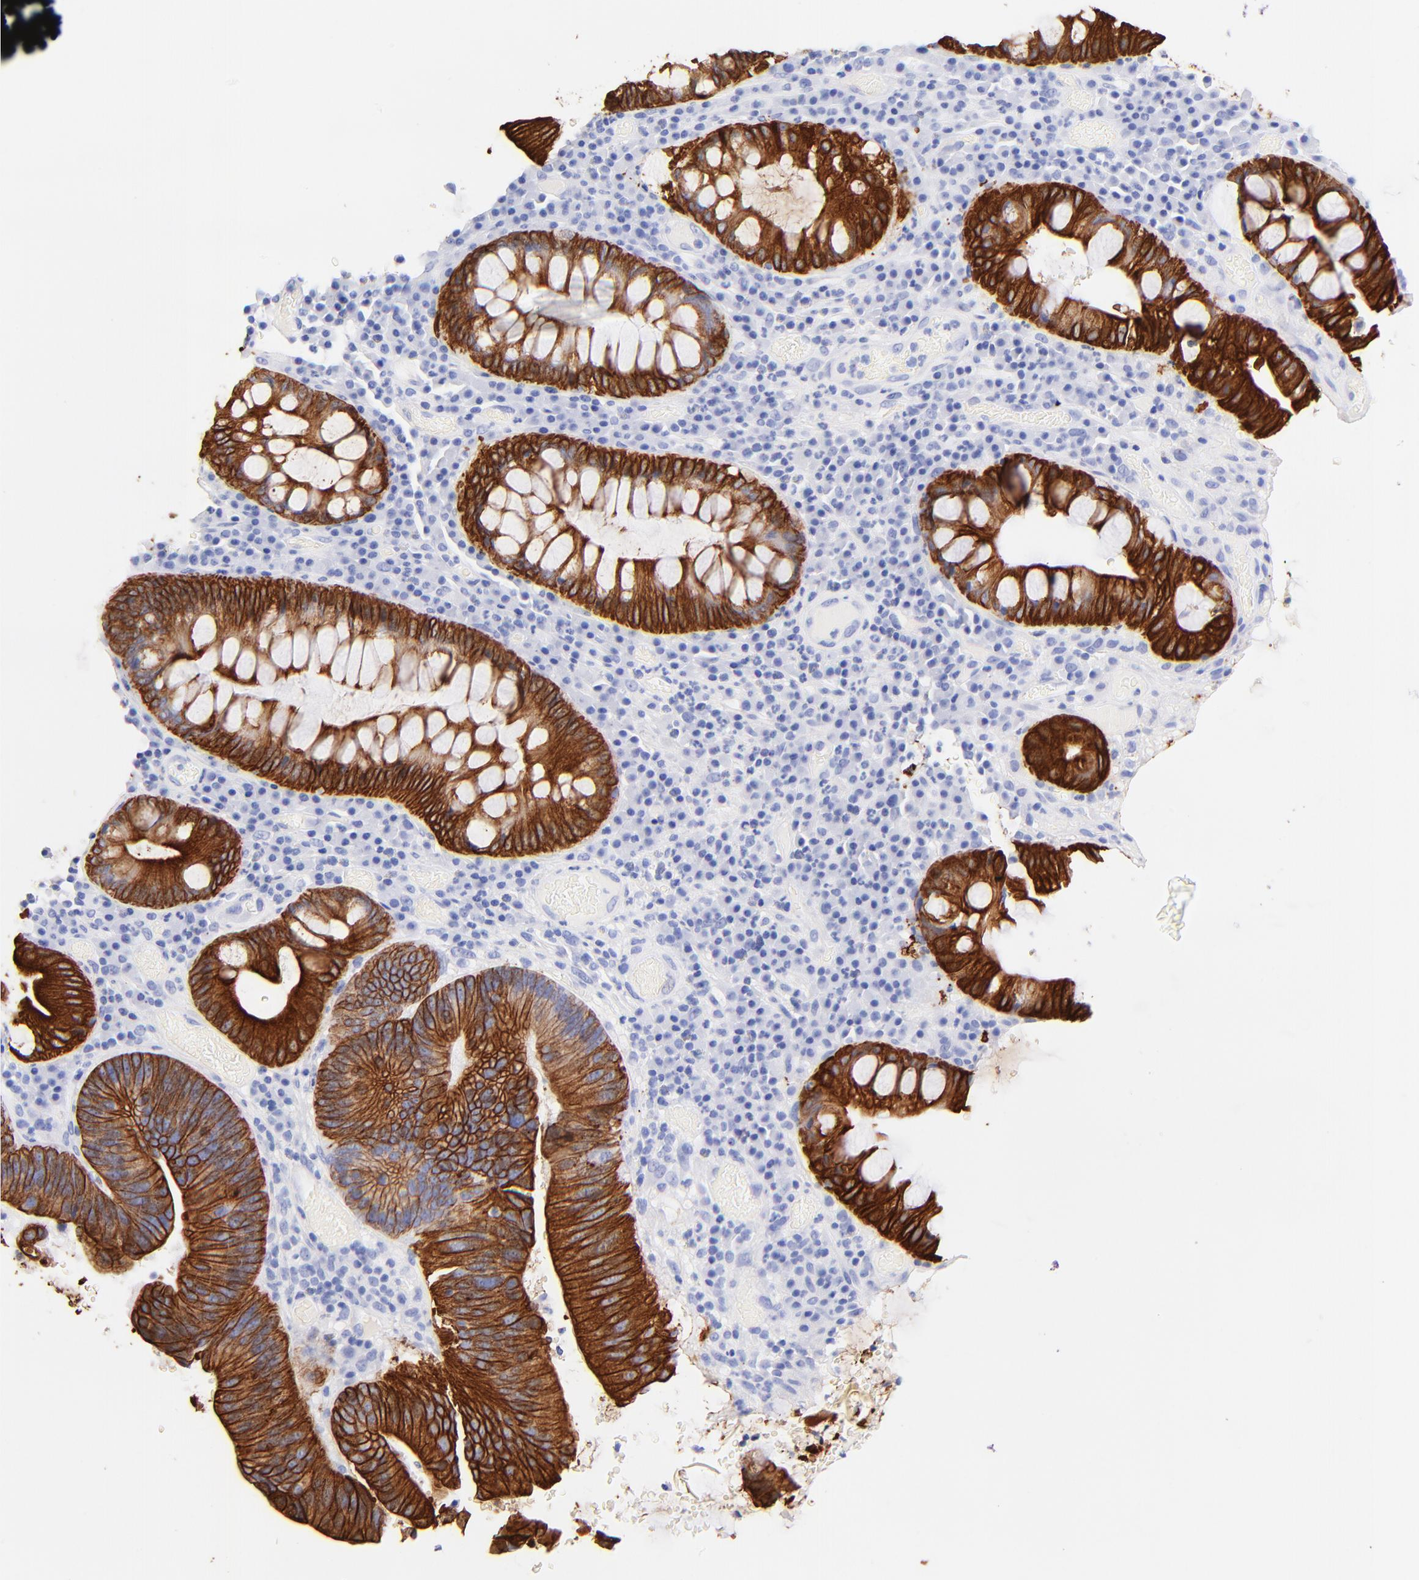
{"staining": {"intensity": "strong", "quantity": ">75%", "location": "cytoplasmic/membranous"}, "tissue": "colorectal cancer", "cell_type": "Tumor cells", "image_type": "cancer", "snomed": [{"axis": "morphology", "description": "Normal tissue, NOS"}, {"axis": "morphology", "description": "Adenocarcinoma, NOS"}, {"axis": "topography", "description": "Colon"}], "caption": "Human colorectal cancer (adenocarcinoma) stained for a protein (brown) exhibits strong cytoplasmic/membranous positive positivity in approximately >75% of tumor cells.", "gene": "KRT19", "patient": {"sex": "female", "age": 78}}